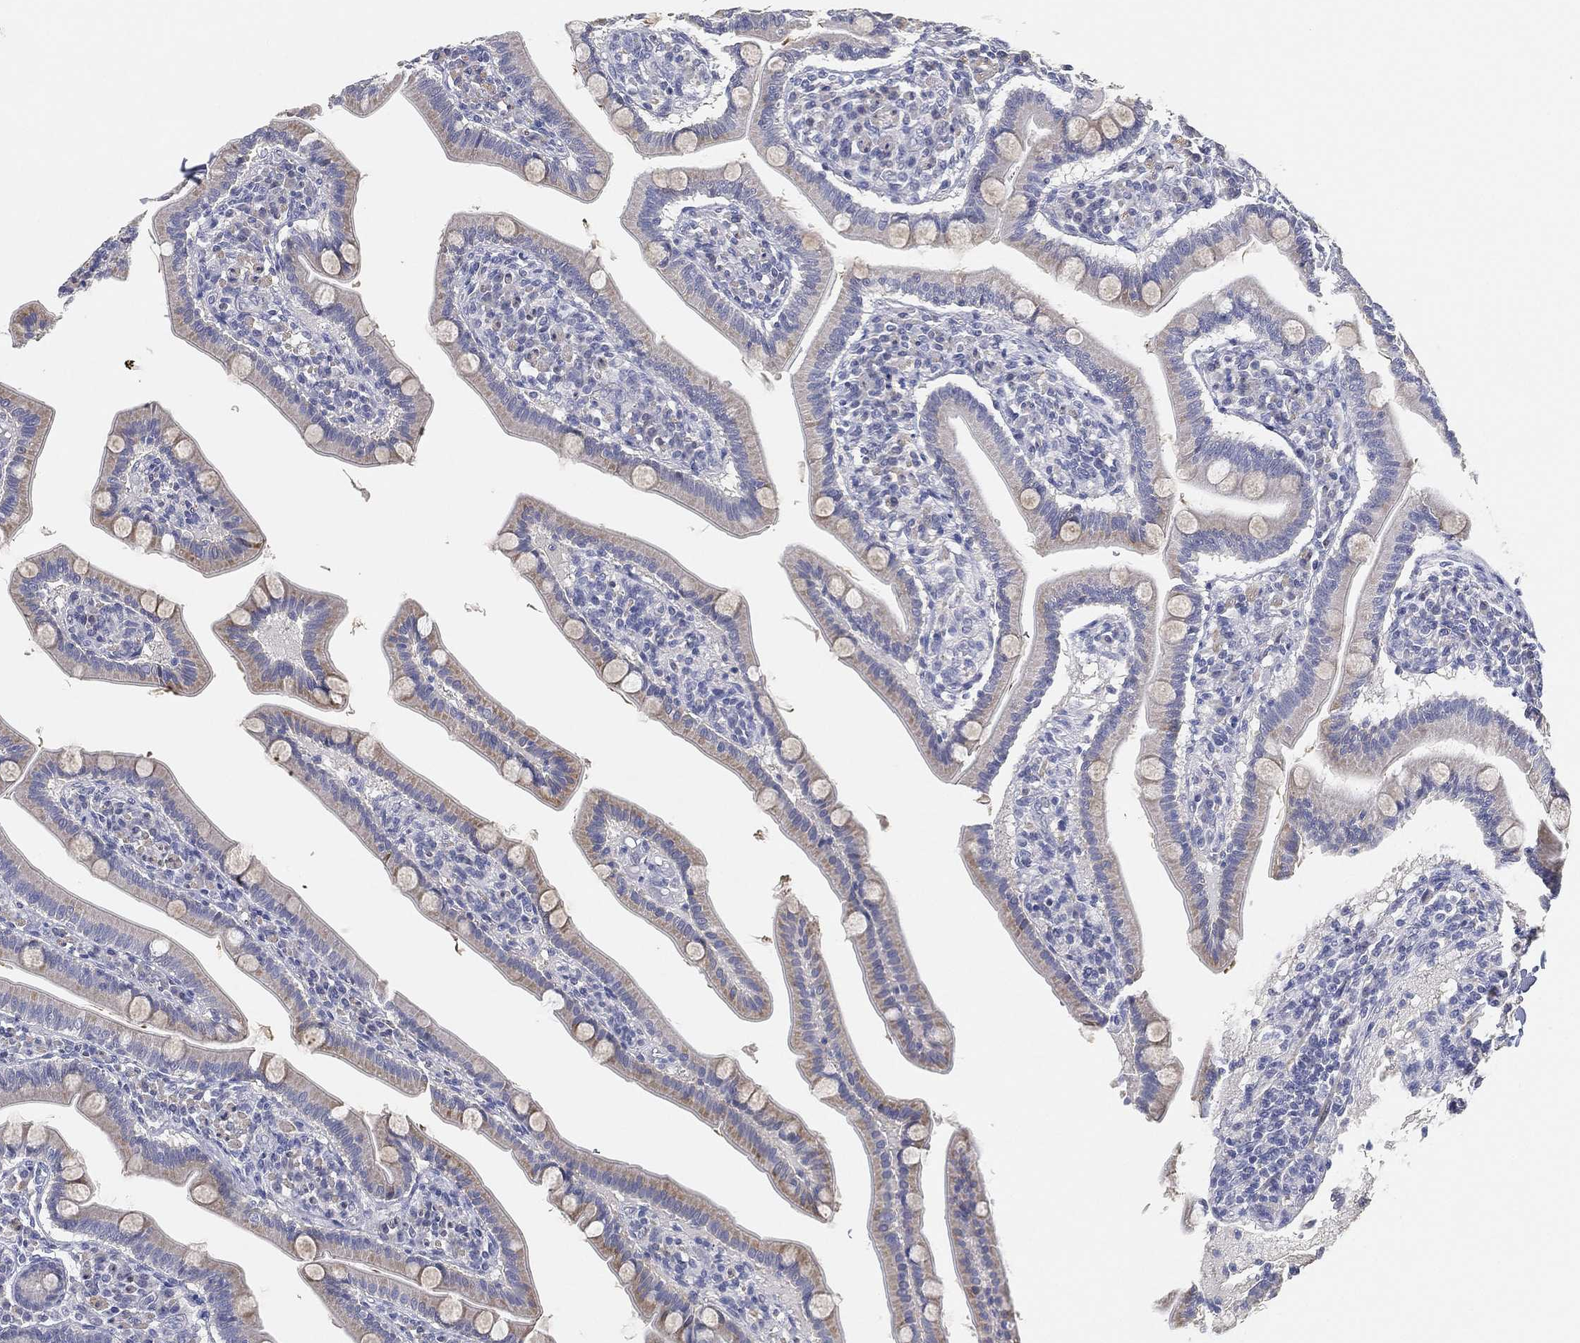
{"staining": {"intensity": "weak", "quantity": "25%-75%", "location": "cytoplasmic/membranous"}, "tissue": "small intestine", "cell_type": "Glandular cells", "image_type": "normal", "snomed": [{"axis": "morphology", "description": "Normal tissue, NOS"}, {"axis": "topography", "description": "Small intestine"}], "caption": "The photomicrograph shows a brown stain indicating the presence of a protein in the cytoplasmic/membranous of glandular cells in small intestine.", "gene": "GPR61", "patient": {"sex": "male", "age": 66}}